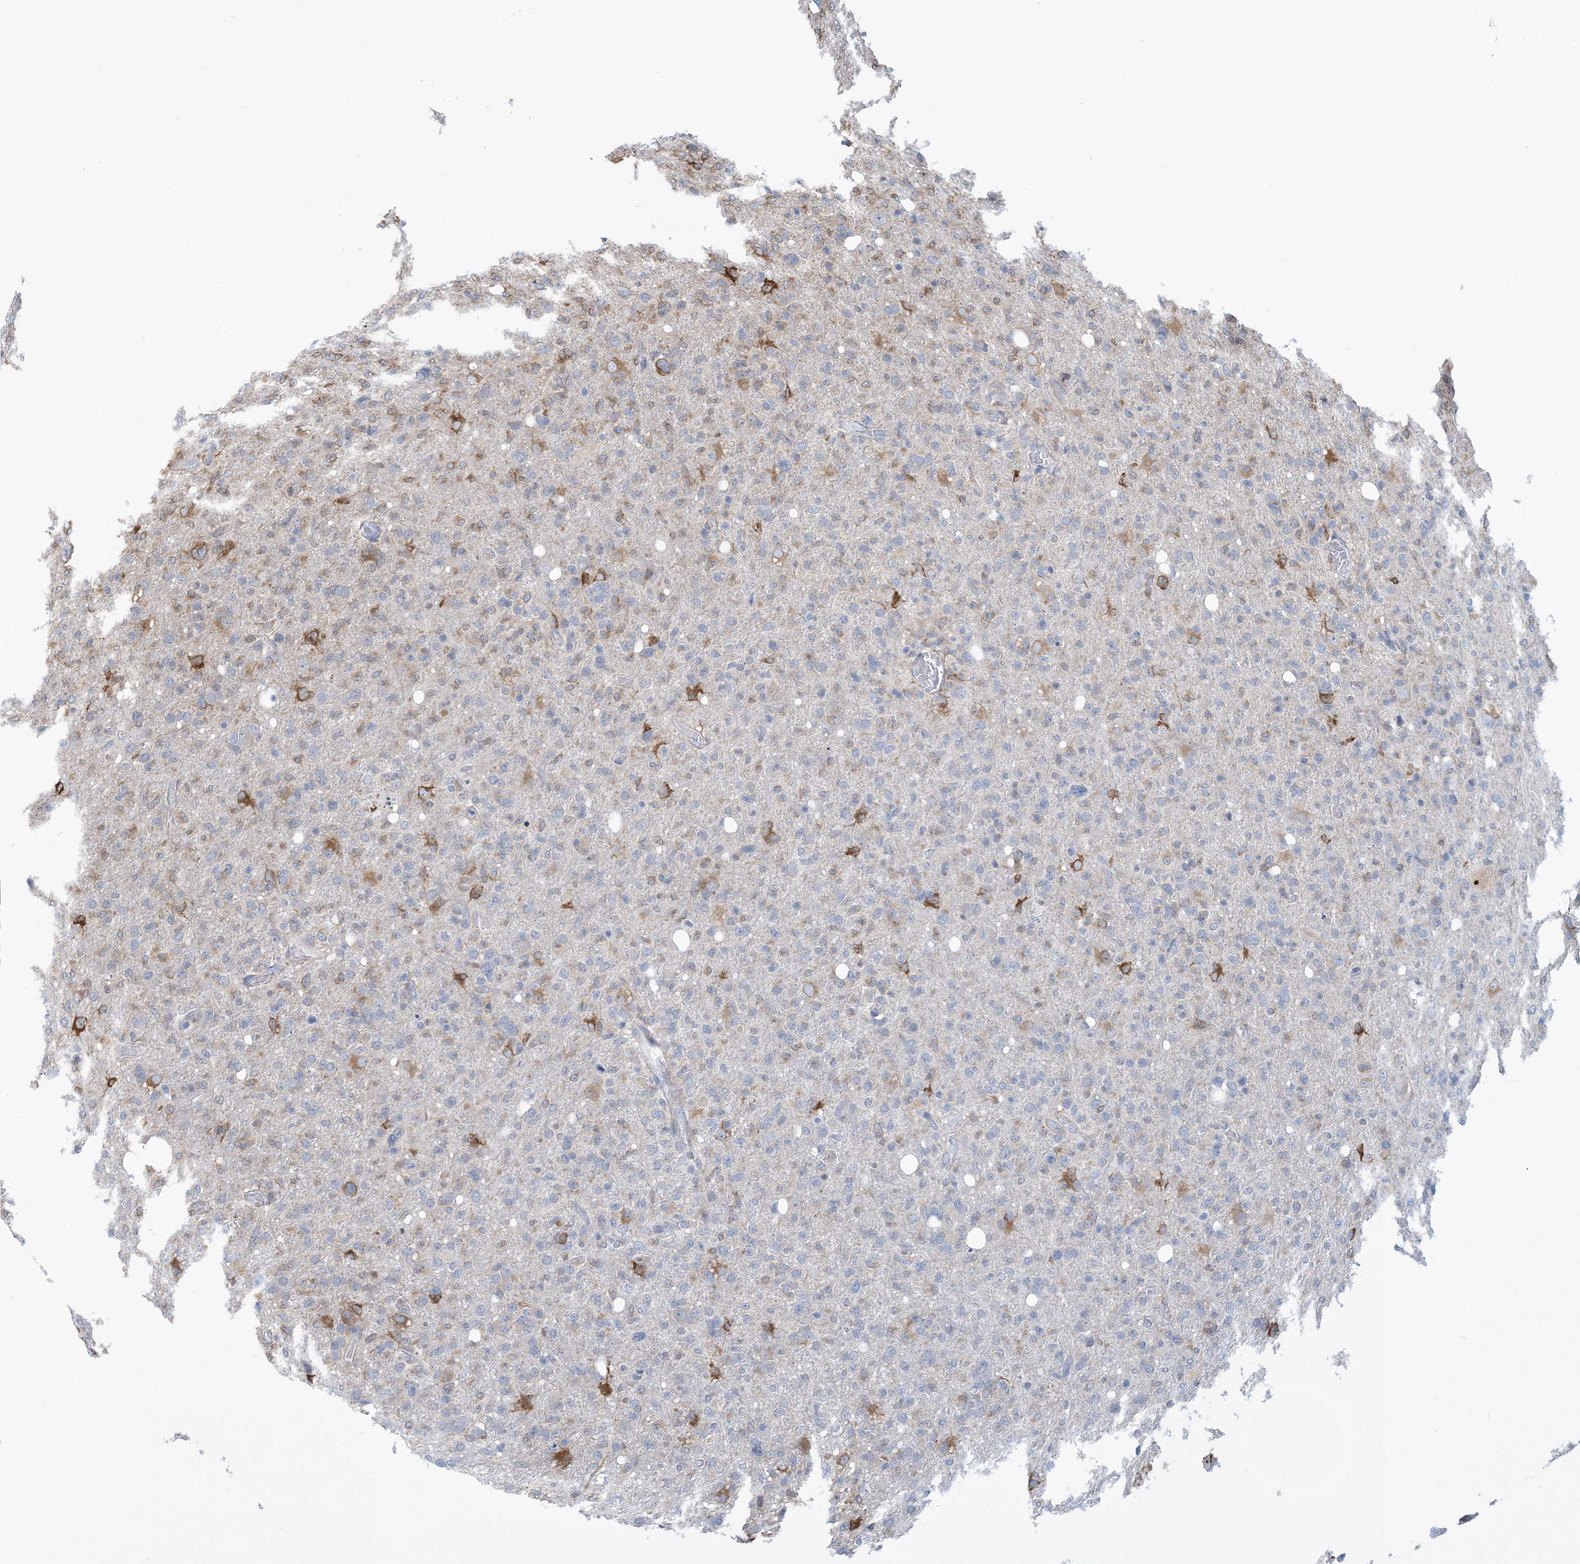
{"staining": {"intensity": "moderate", "quantity": "<25%", "location": "cytoplasmic/membranous"}, "tissue": "glioma", "cell_type": "Tumor cells", "image_type": "cancer", "snomed": [{"axis": "morphology", "description": "Glioma, malignant, High grade"}, {"axis": "topography", "description": "Brain"}], "caption": "Human glioma stained with a protein marker exhibits moderate staining in tumor cells.", "gene": "CCDC14", "patient": {"sex": "female", "age": 57}}